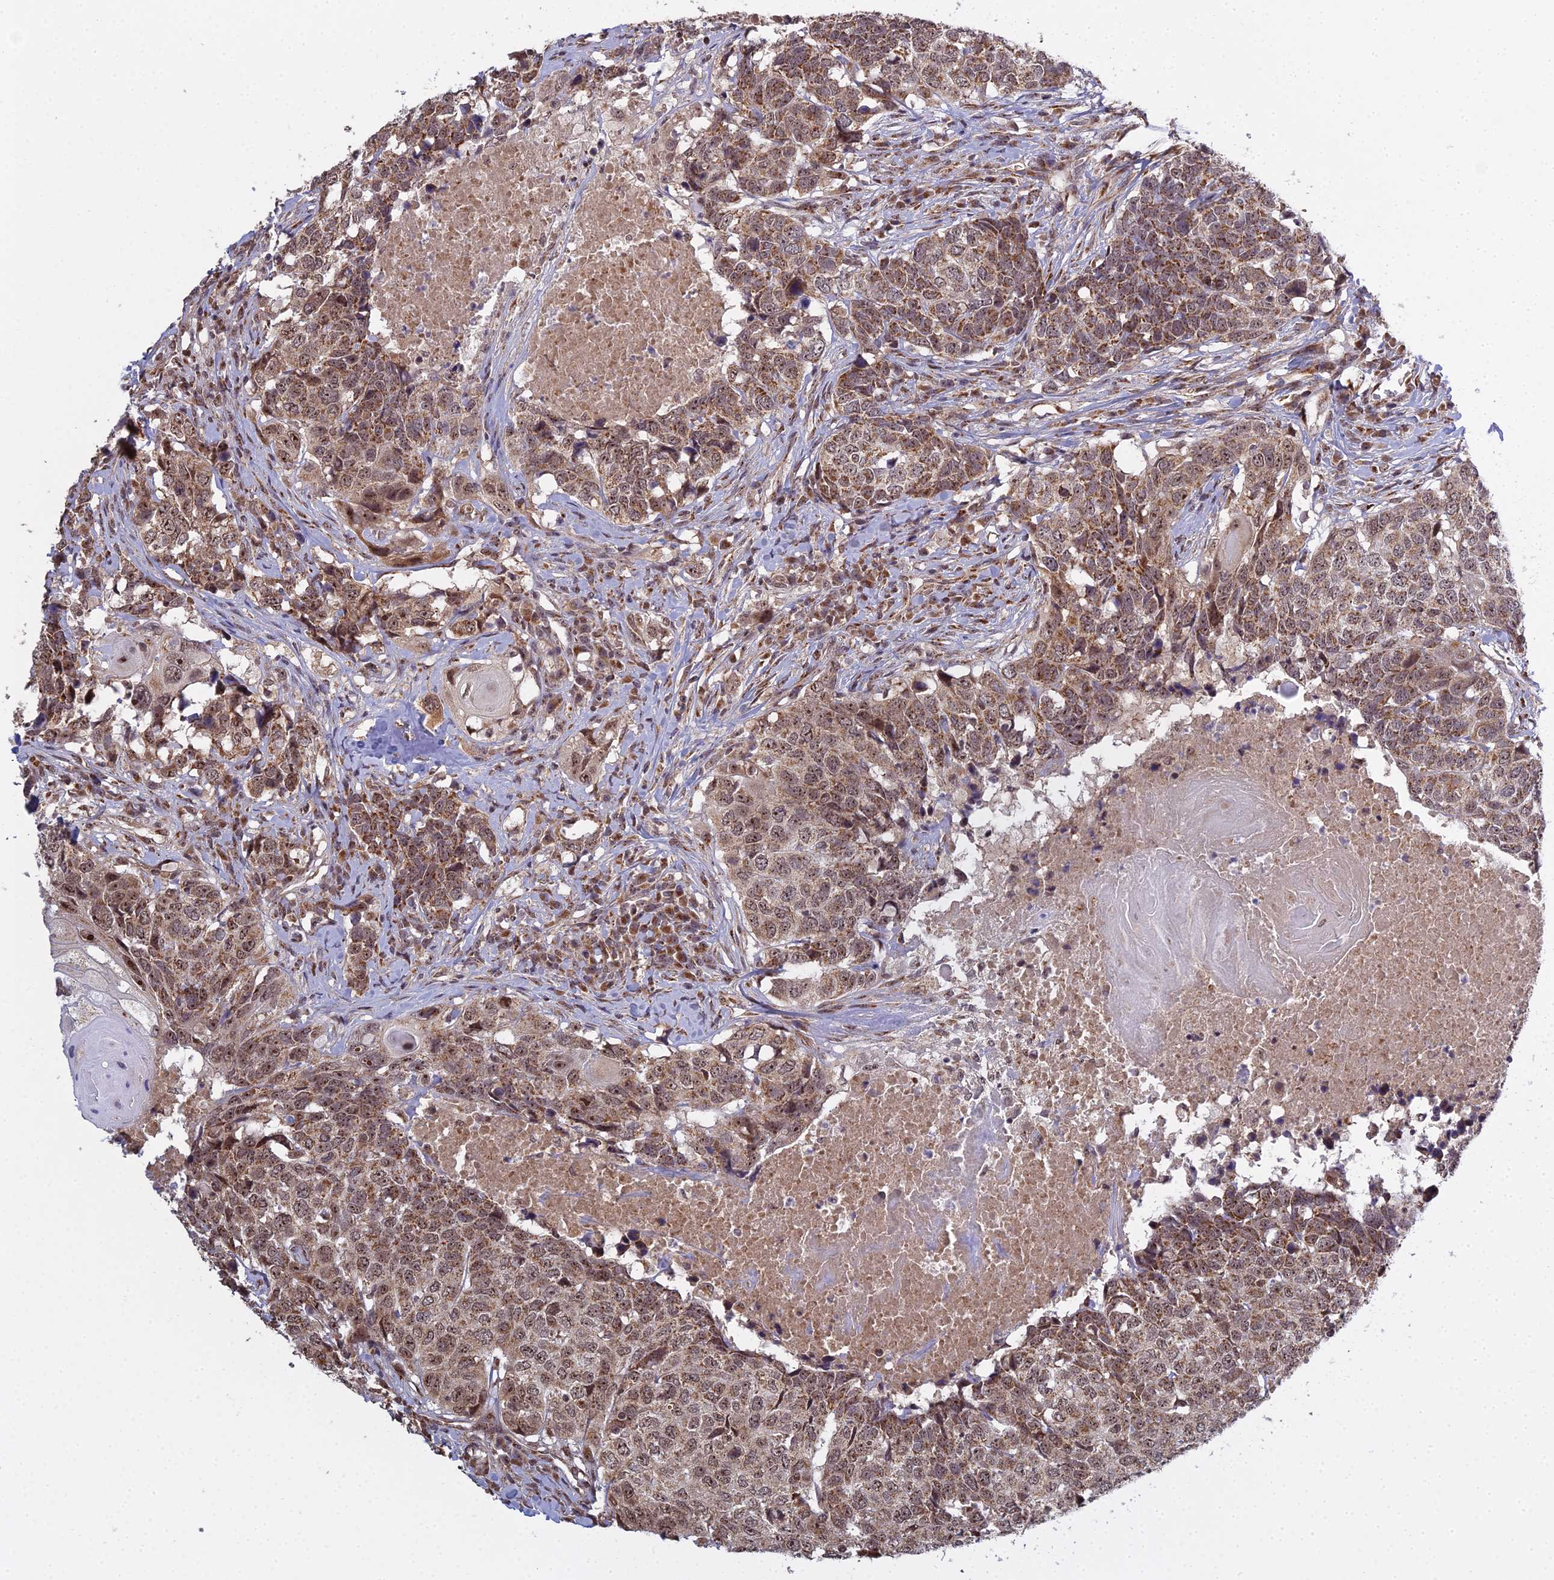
{"staining": {"intensity": "moderate", "quantity": ">75%", "location": "cytoplasmic/membranous,nuclear"}, "tissue": "head and neck cancer", "cell_type": "Tumor cells", "image_type": "cancer", "snomed": [{"axis": "morphology", "description": "Squamous cell carcinoma, NOS"}, {"axis": "topography", "description": "Head-Neck"}], "caption": "Protein expression analysis of human head and neck cancer reveals moderate cytoplasmic/membranous and nuclear positivity in about >75% of tumor cells.", "gene": "MEOX1", "patient": {"sex": "male", "age": 66}}